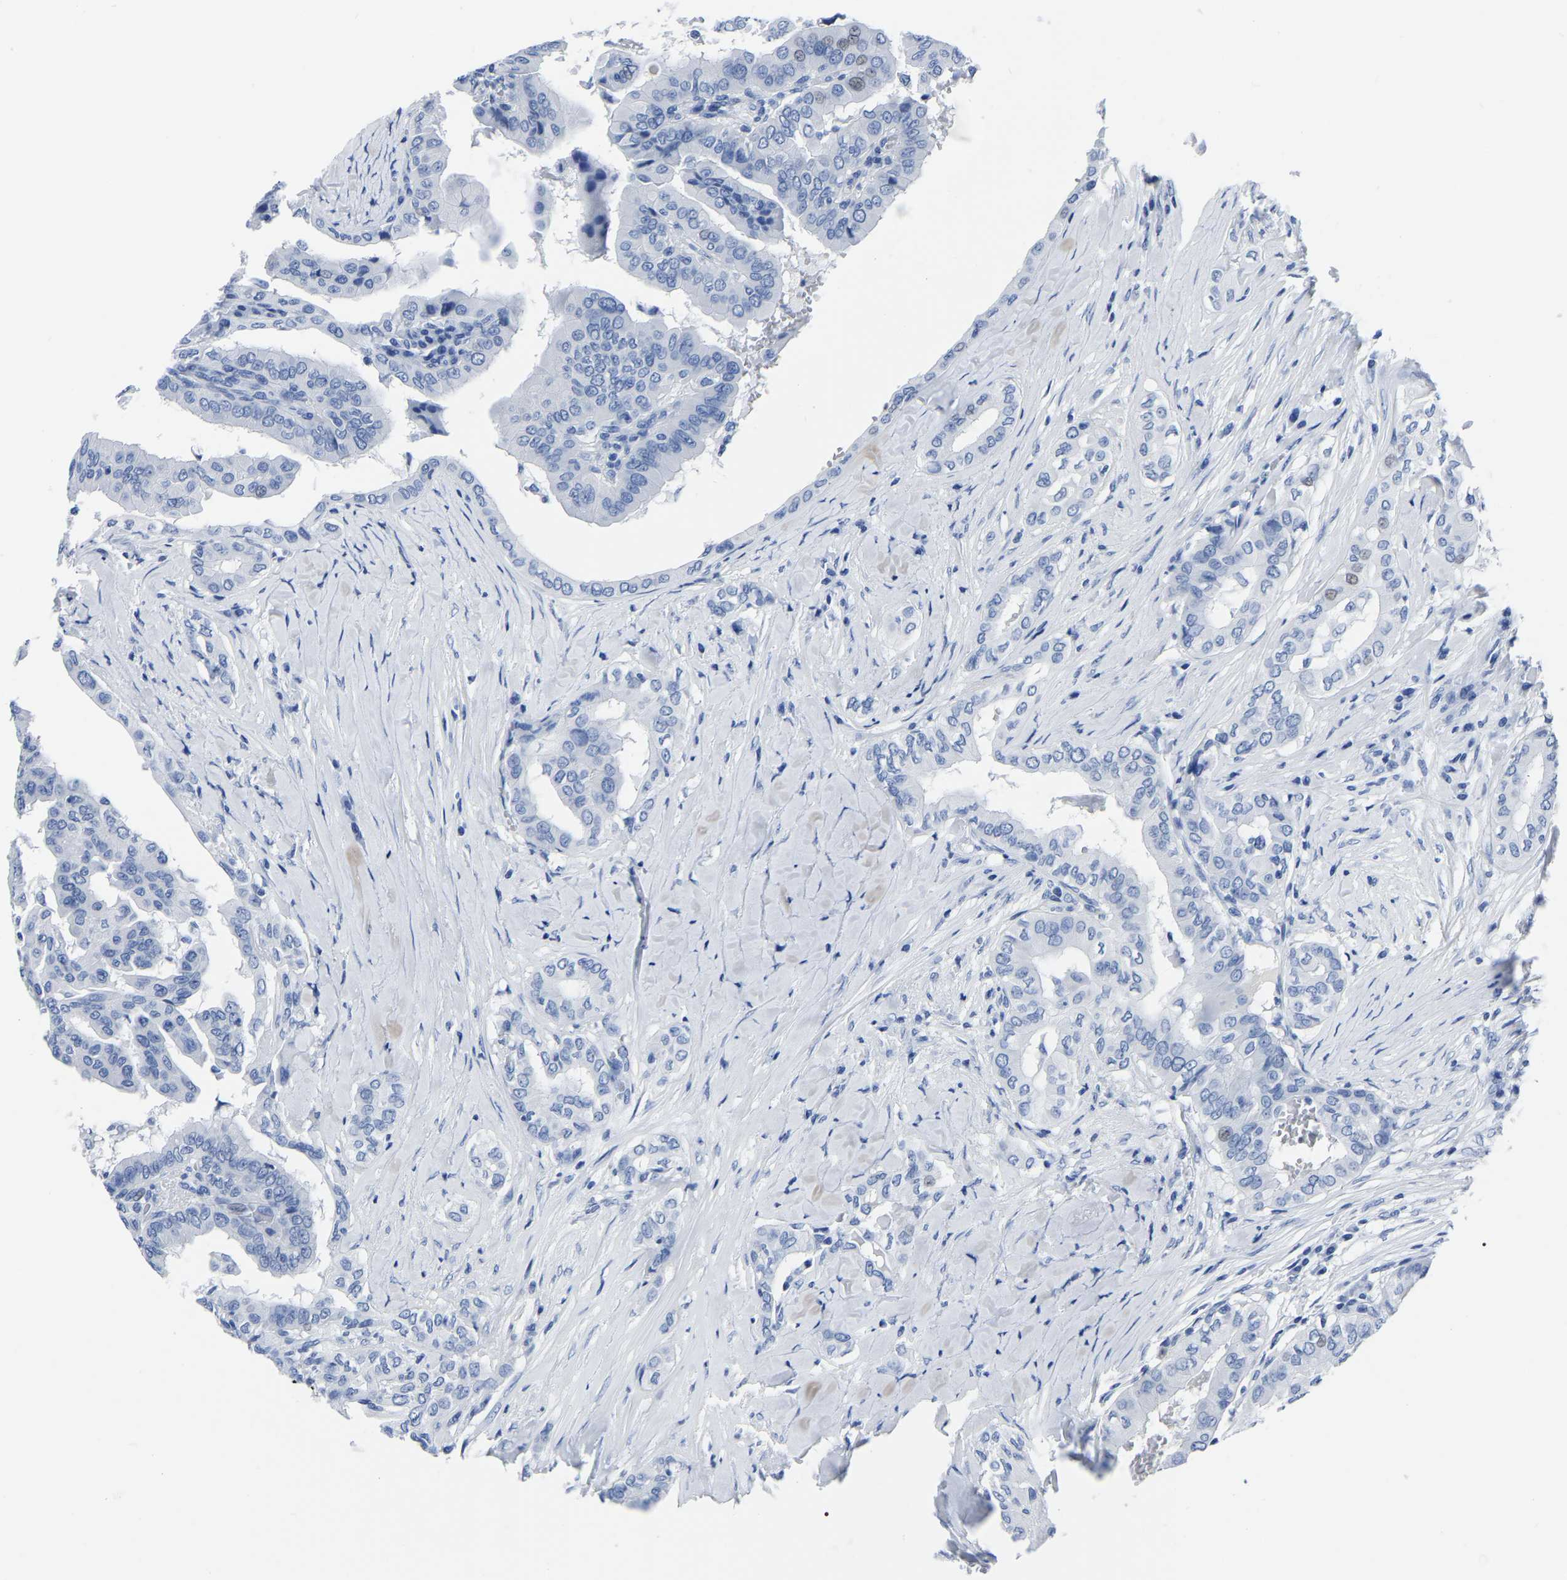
{"staining": {"intensity": "negative", "quantity": "none", "location": "none"}, "tissue": "thyroid cancer", "cell_type": "Tumor cells", "image_type": "cancer", "snomed": [{"axis": "morphology", "description": "Papillary adenocarcinoma, NOS"}, {"axis": "topography", "description": "Thyroid gland"}], "caption": "Human thyroid cancer (papillary adenocarcinoma) stained for a protein using immunohistochemistry shows no expression in tumor cells.", "gene": "IMPG2", "patient": {"sex": "male", "age": 33}}